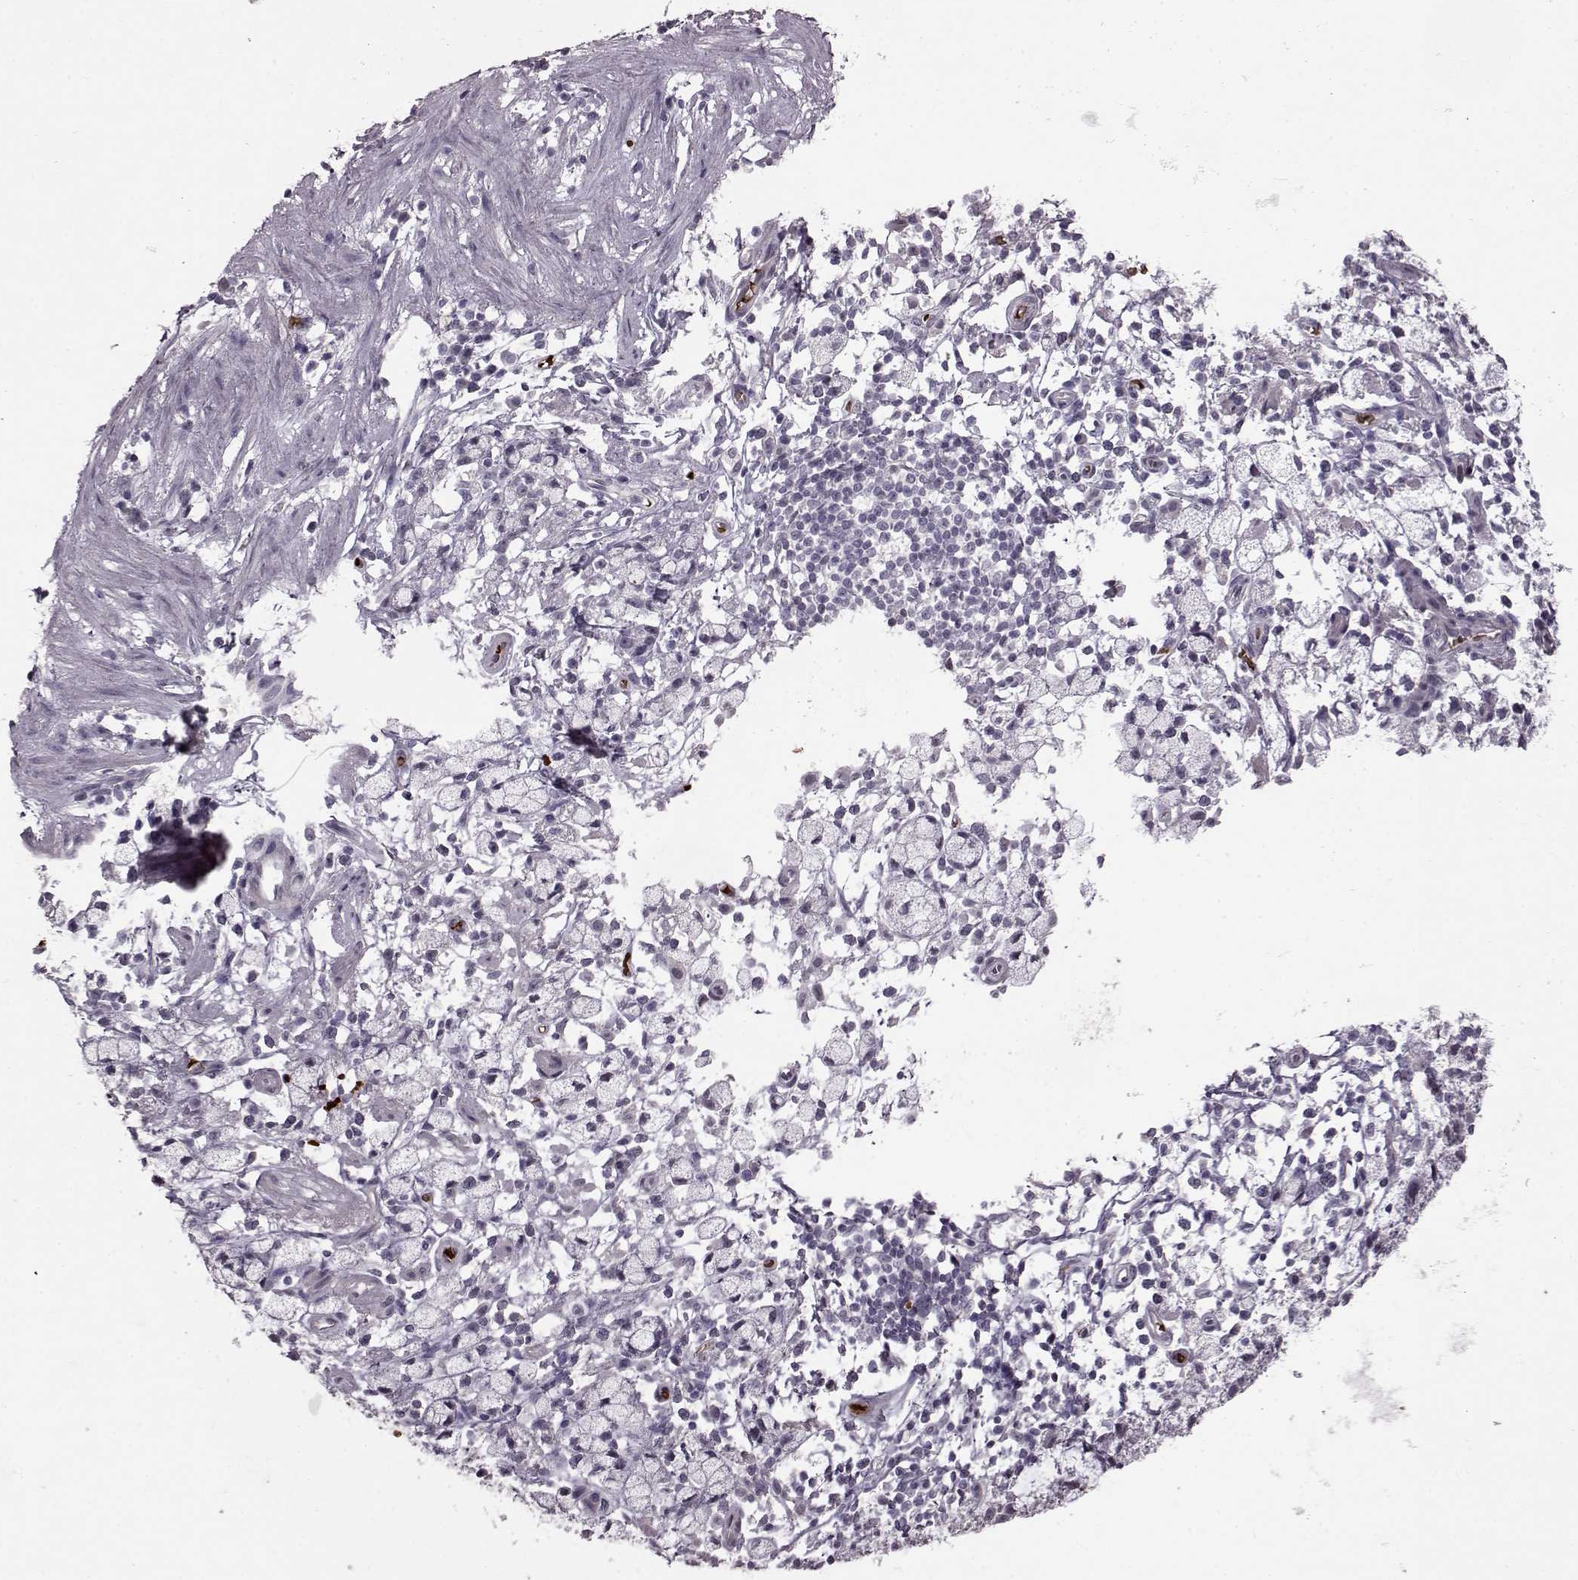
{"staining": {"intensity": "negative", "quantity": "none", "location": "none"}, "tissue": "stomach cancer", "cell_type": "Tumor cells", "image_type": "cancer", "snomed": [{"axis": "morphology", "description": "Adenocarcinoma, NOS"}, {"axis": "topography", "description": "Stomach"}], "caption": "Photomicrograph shows no significant protein expression in tumor cells of adenocarcinoma (stomach).", "gene": "PROP1", "patient": {"sex": "male", "age": 58}}